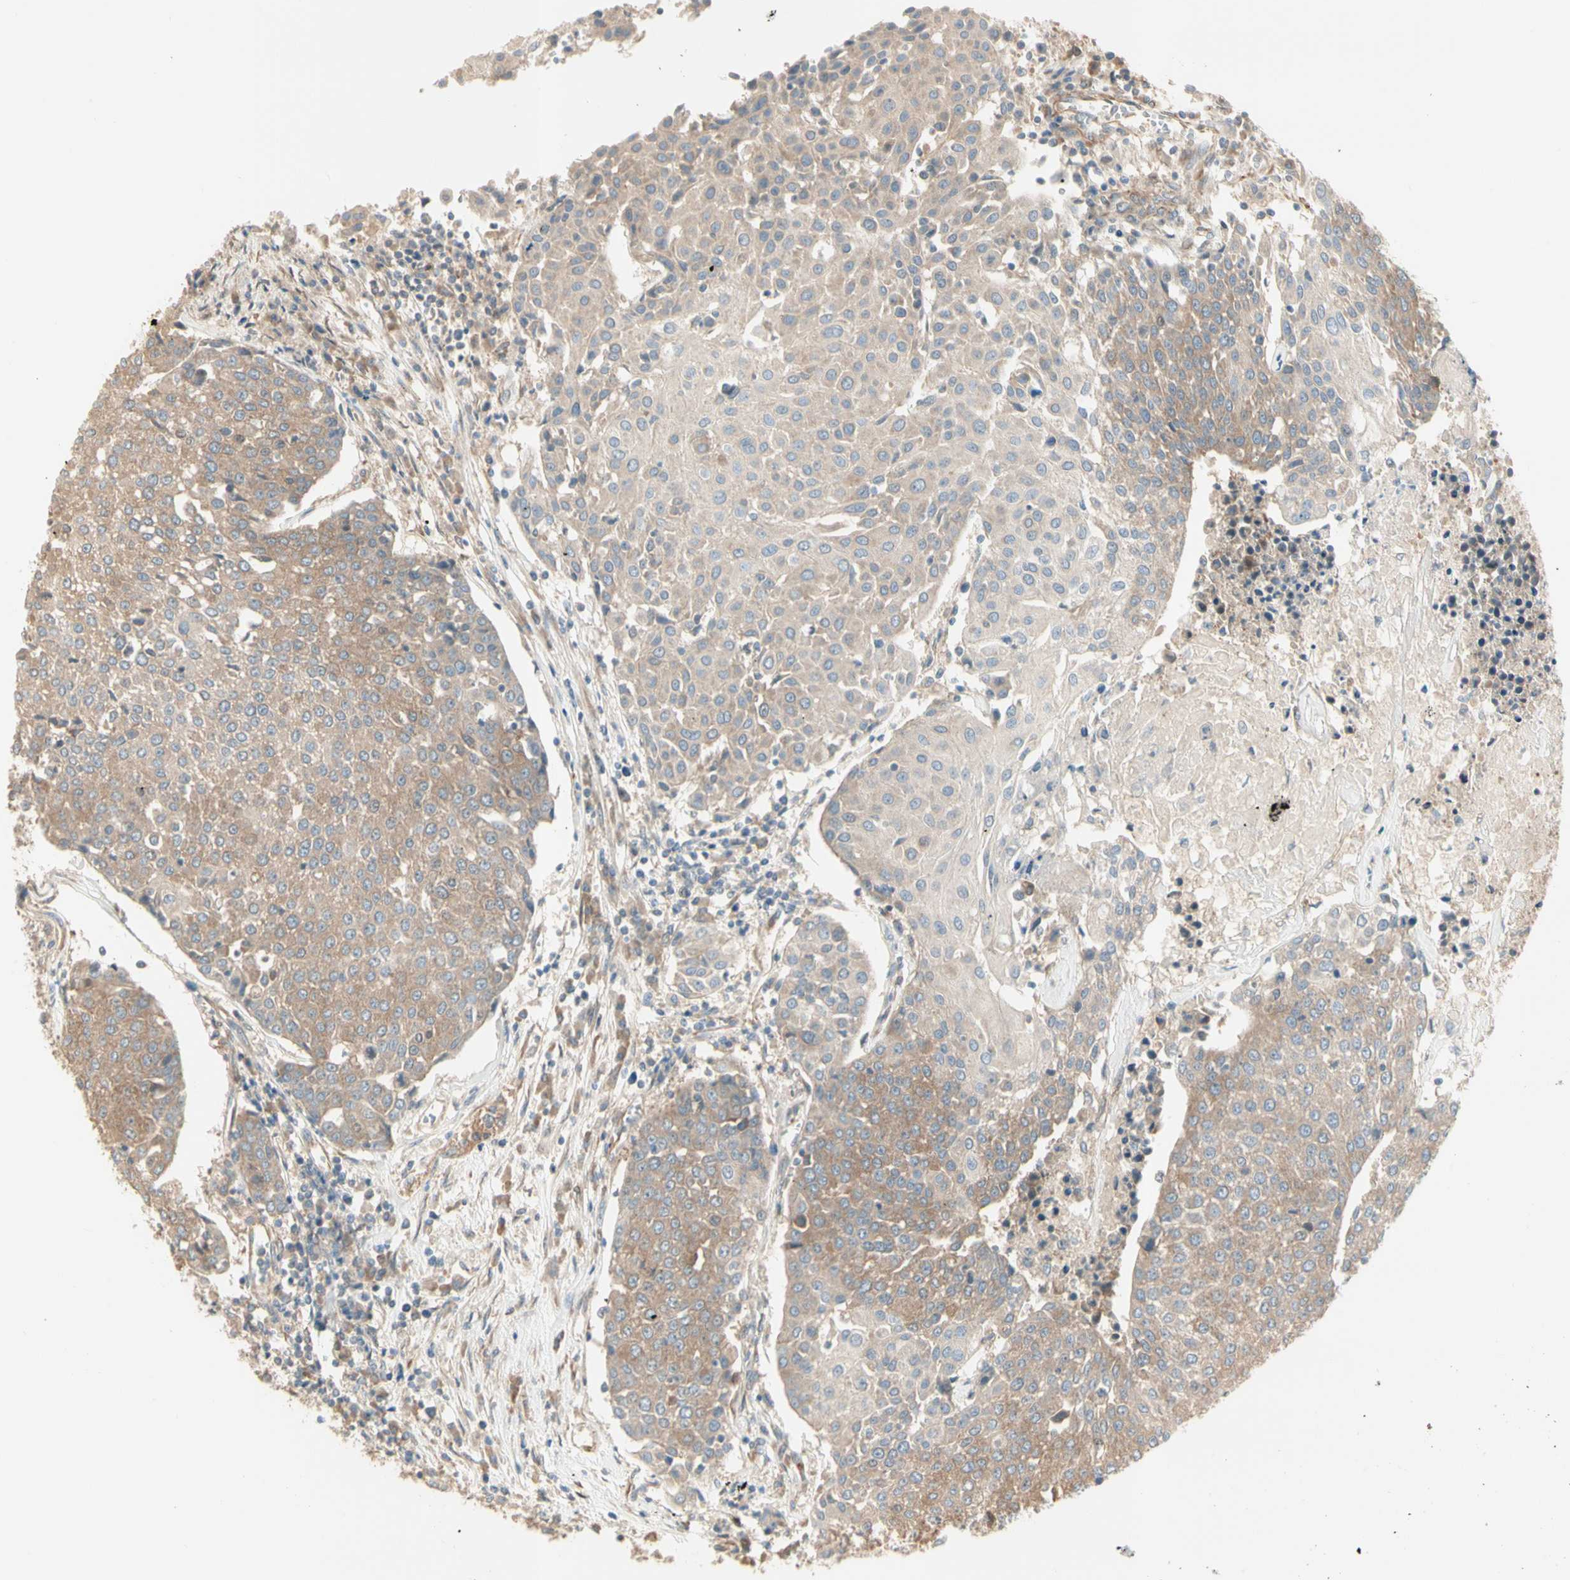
{"staining": {"intensity": "moderate", "quantity": ">75%", "location": "cytoplasmic/membranous"}, "tissue": "urothelial cancer", "cell_type": "Tumor cells", "image_type": "cancer", "snomed": [{"axis": "morphology", "description": "Urothelial carcinoma, High grade"}, {"axis": "topography", "description": "Urinary bladder"}], "caption": "A histopathology image of human urothelial cancer stained for a protein displays moderate cytoplasmic/membranous brown staining in tumor cells.", "gene": "IRAG1", "patient": {"sex": "female", "age": 85}}